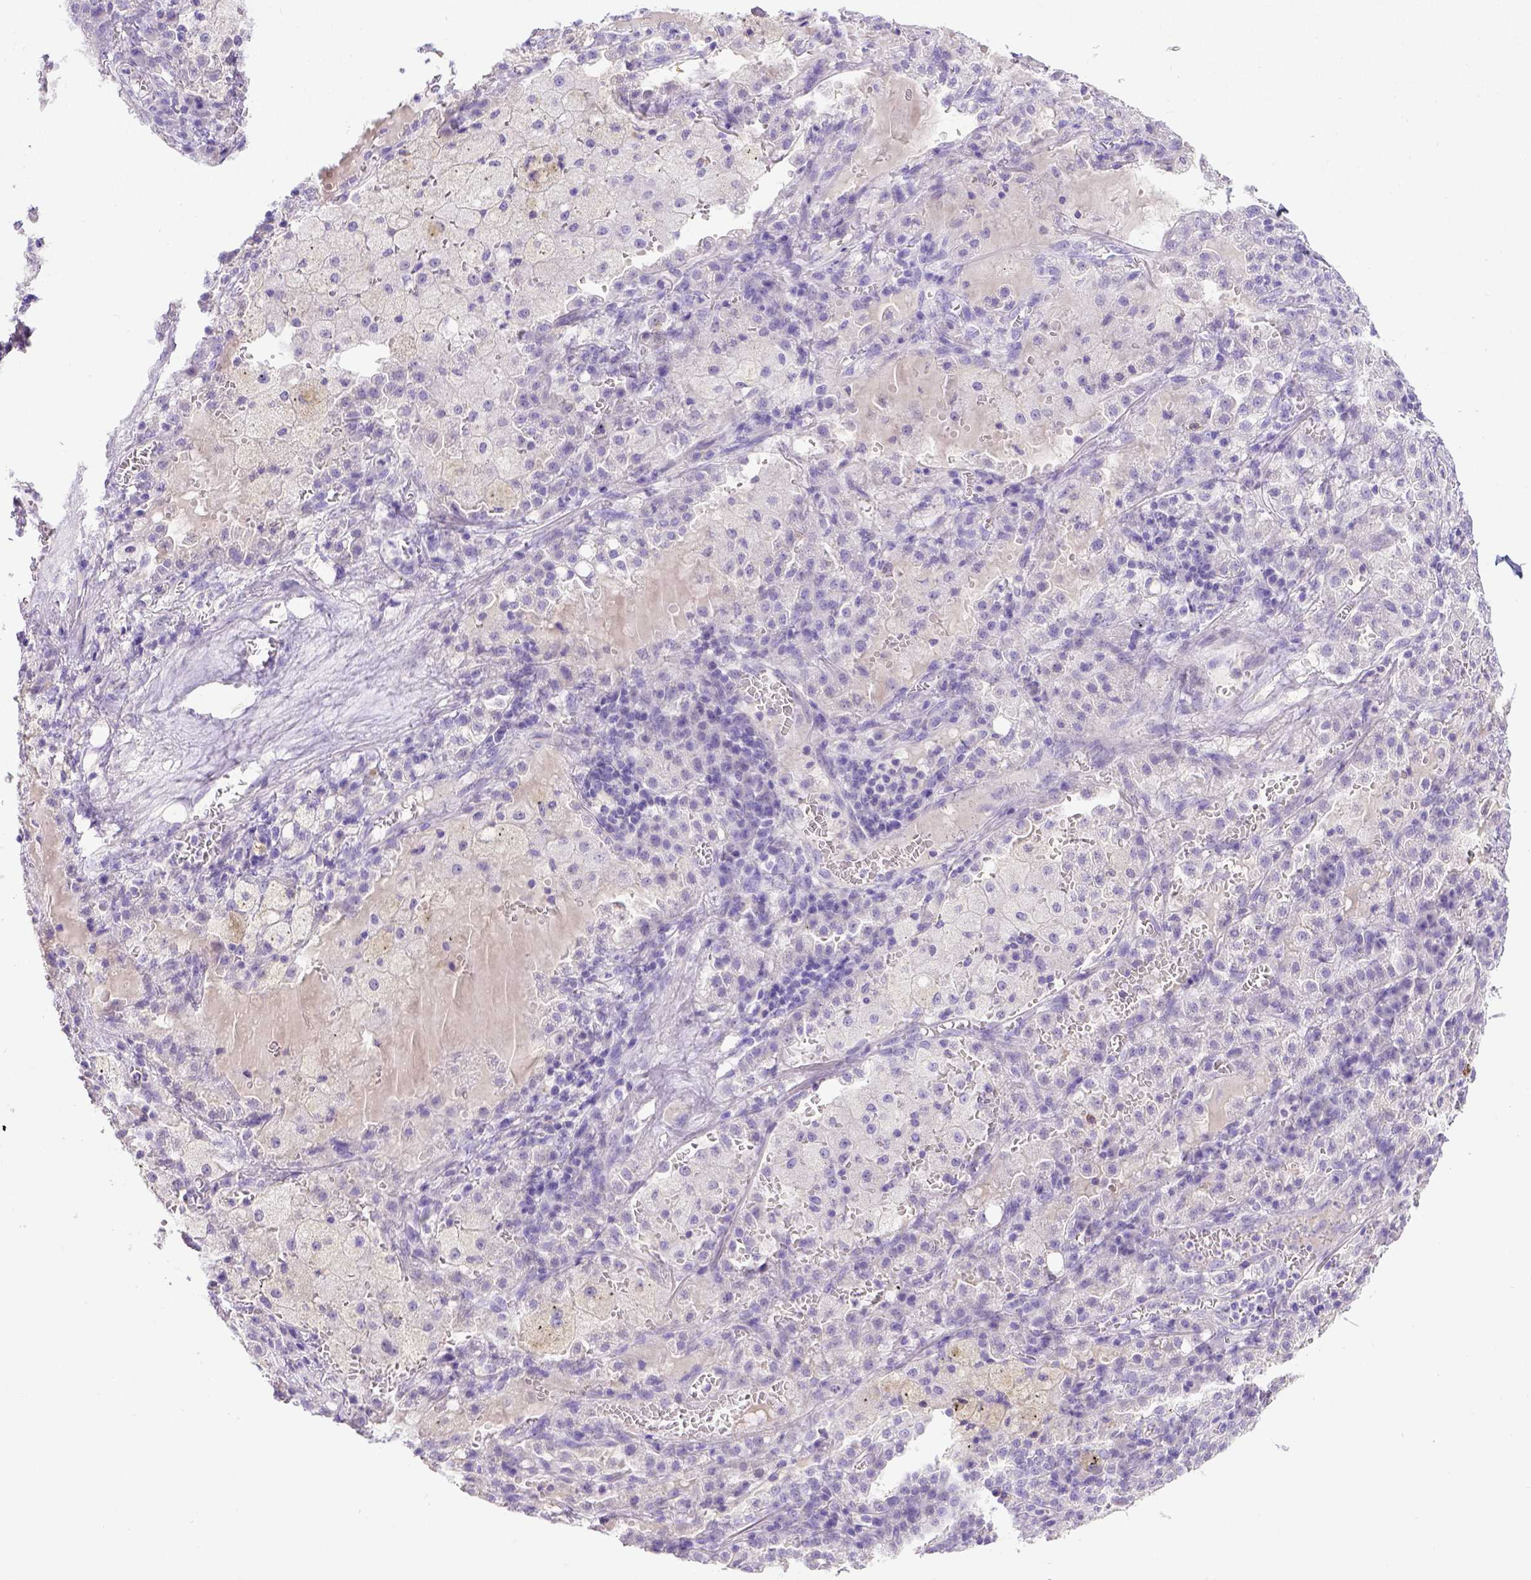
{"staining": {"intensity": "negative", "quantity": "none", "location": "none"}, "tissue": "lung cancer", "cell_type": "Tumor cells", "image_type": "cancer", "snomed": [{"axis": "morphology", "description": "Adenocarcinoma, NOS"}, {"axis": "topography", "description": "Lung"}], "caption": "Immunohistochemical staining of human lung cancer (adenocarcinoma) reveals no significant expression in tumor cells. The staining was performed using DAB (3,3'-diaminobenzidine) to visualize the protein expression in brown, while the nuclei were stained in blue with hematoxylin (Magnification: 20x).", "gene": "B3GAT1", "patient": {"sex": "male", "age": 57}}